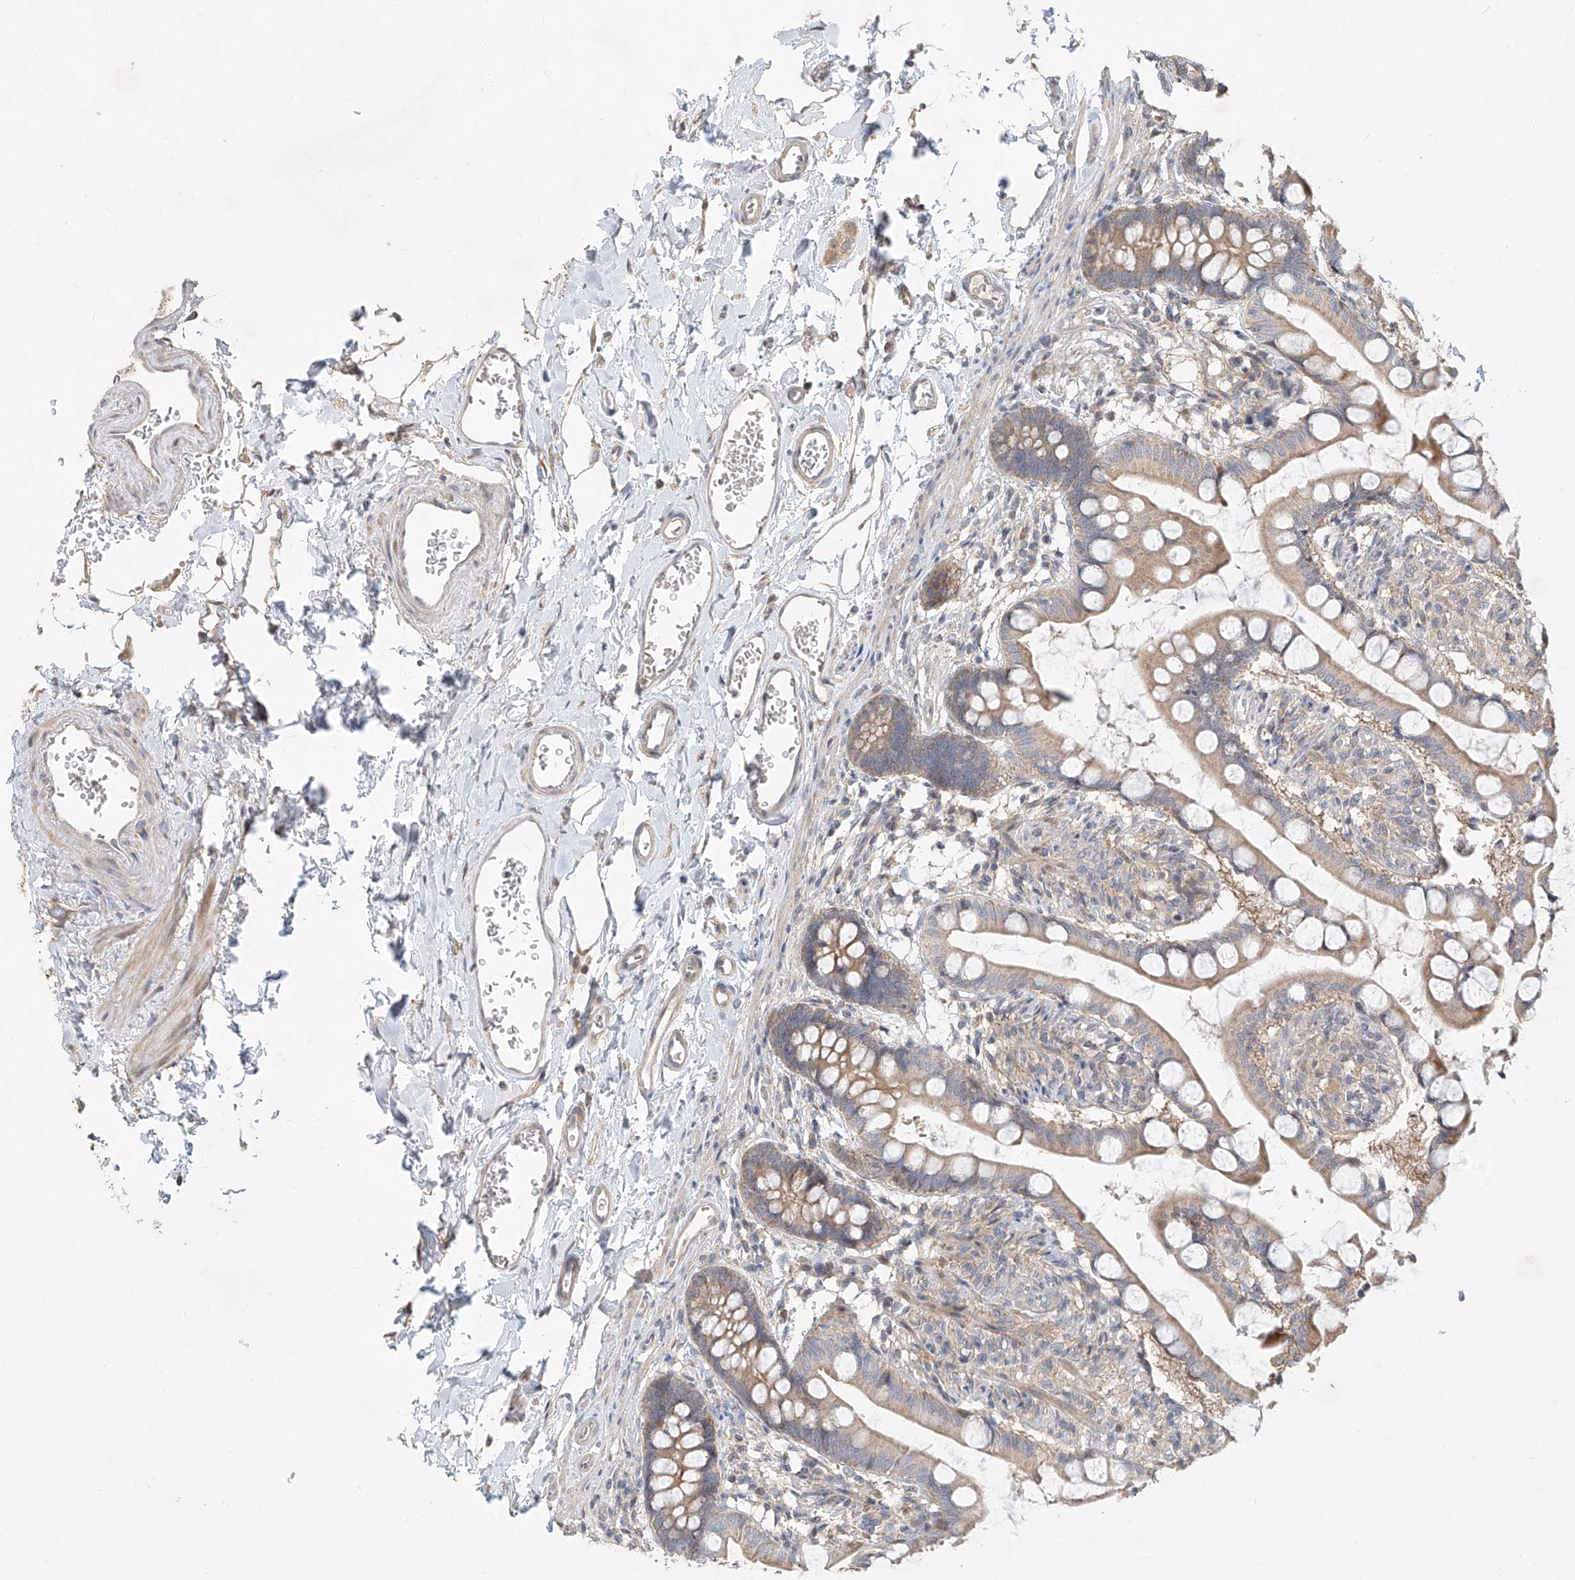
{"staining": {"intensity": "moderate", "quantity": ">75%", "location": "cytoplasmic/membranous"}, "tissue": "small intestine", "cell_type": "Glandular cells", "image_type": "normal", "snomed": [{"axis": "morphology", "description": "Normal tissue, NOS"}, {"axis": "topography", "description": "Small intestine"}], "caption": "Immunohistochemistry image of normal human small intestine stained for a protein (brown), which exhibits medium levels of moderate cytoplasmic/membranous positivity in about >75% of glandular cells.", "gene": "TMEM61", "patient": {"sex": "male", "age": 52}}